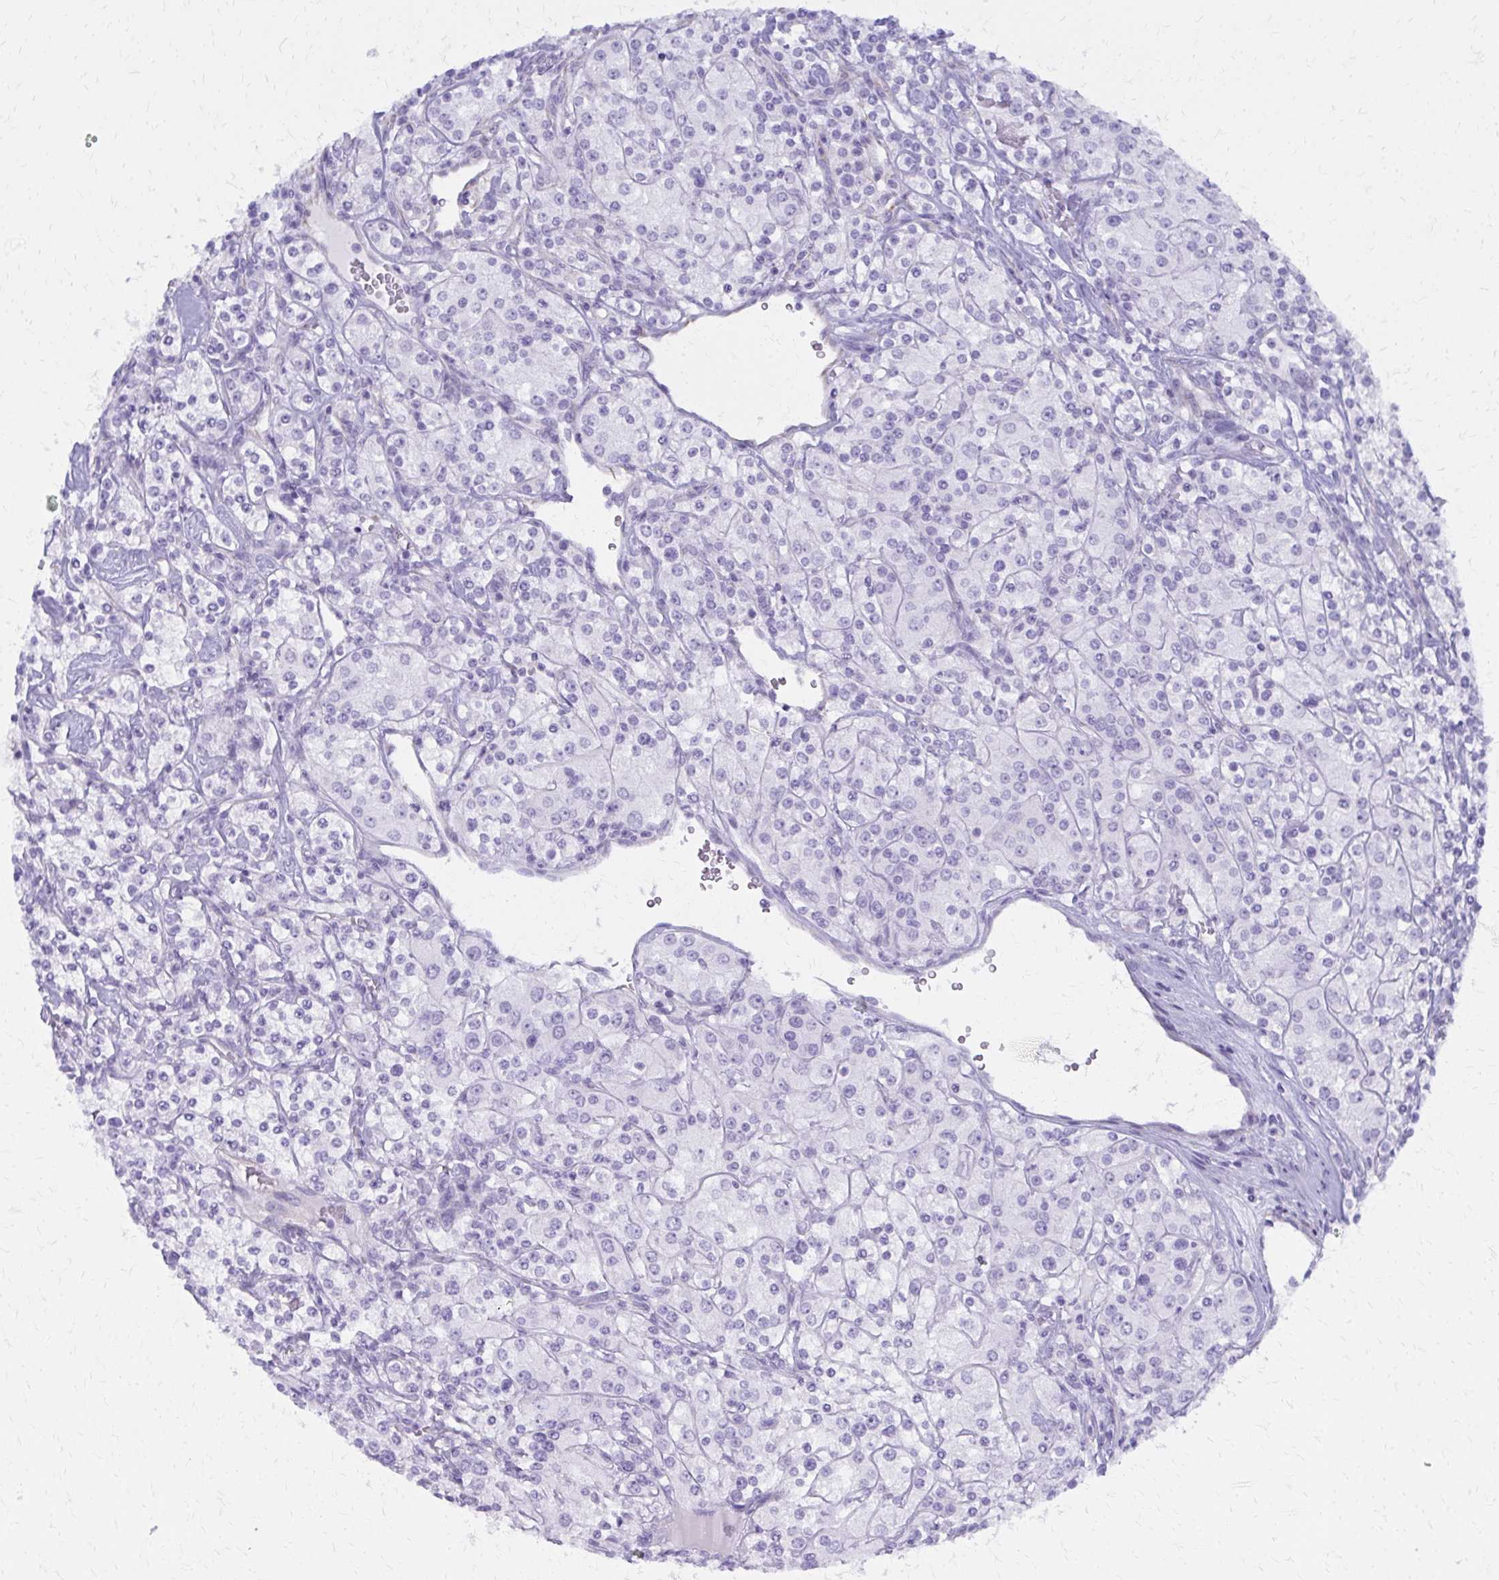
{"staining": {"intensity": "negative", "quantity": "none", "location": "none"}, "tissue": "renal cancer", "cell_type": "Tumor cells", "image_type": "cancer", "snomed": [{"axis": "morphology", "description": "Adenocarcinoma, NOS"}, {"axis": "topography", "description": "Kidney"}], "caption": "Immunohistochemical staining of renal cancer (adenocarcinoma) exhibits no significant staining in tumor cells. (DAB (3,3'-diaminobenzidine) immunohistochemistry, high magnification).", "gene": "GFAP", "patient": {"sex": "male", "age": 77}}